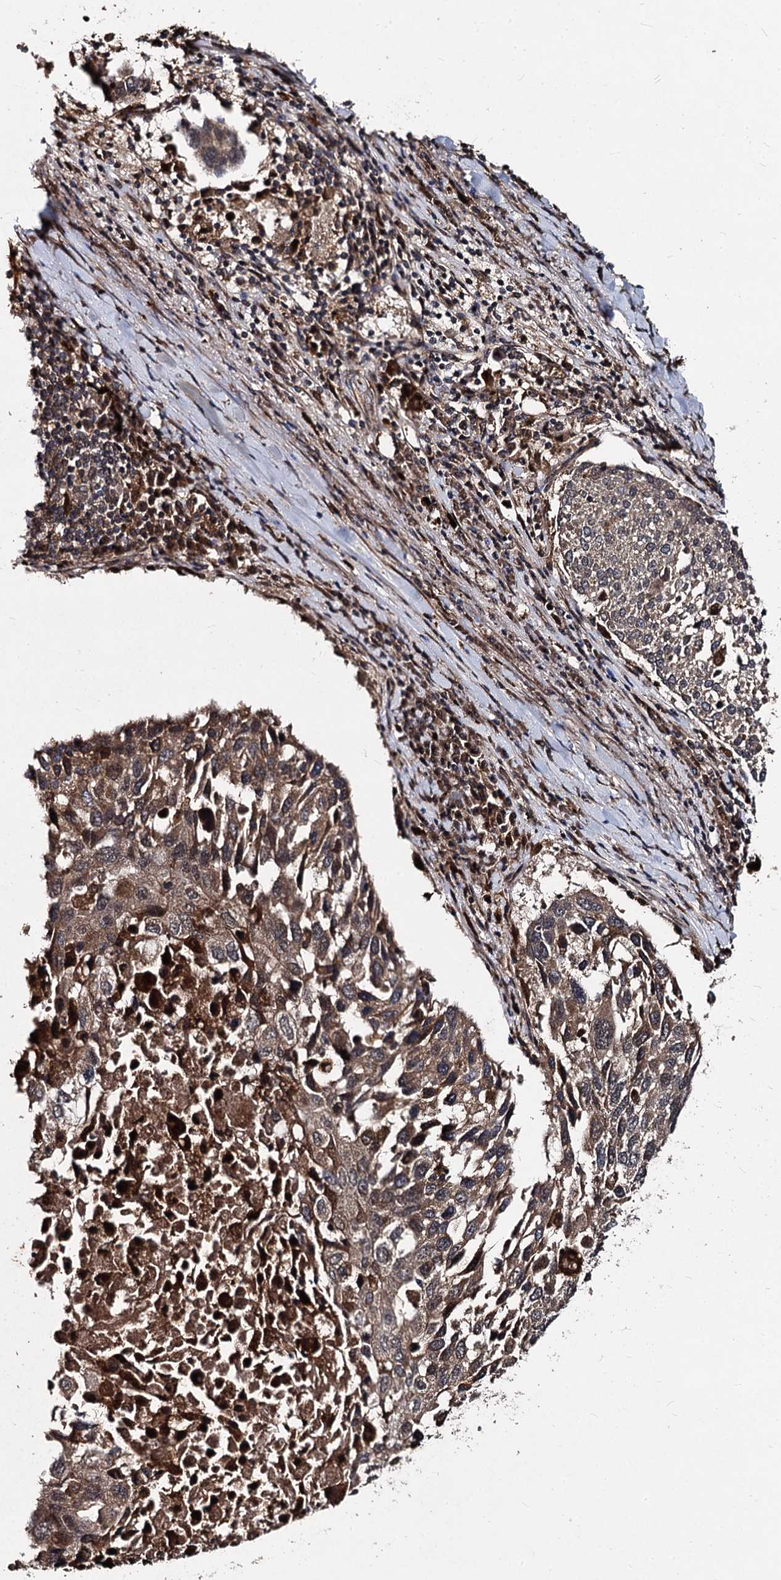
{"staining": {"intensity": "moderate", "quantity": ">75%", "location": "cytoplasmic/membranous"}, "tissue": "lung cancer", "cell_type": "Tumor cells", "image_type": "cancer", "snomed": [{"axis": "morphology", "description": "Squamous cell carcinoma, NOS"}, {"axis": "topography", "description": "Lung"}], "caption": "Lung cancer (squamous cell carcinoma) was stained to show a protein in brown. There is medium levels of moderate cytoplasmic/membranous expression in about >75% of tumor cells. (Stains: DAB (3,3'-diaminobenzidine) in brown, nuclei in blue, Microscopy: brightfield microscopy at high magnification).", "gene": "BCL2L2", "patient": {"sex": "male", "age": 65}}